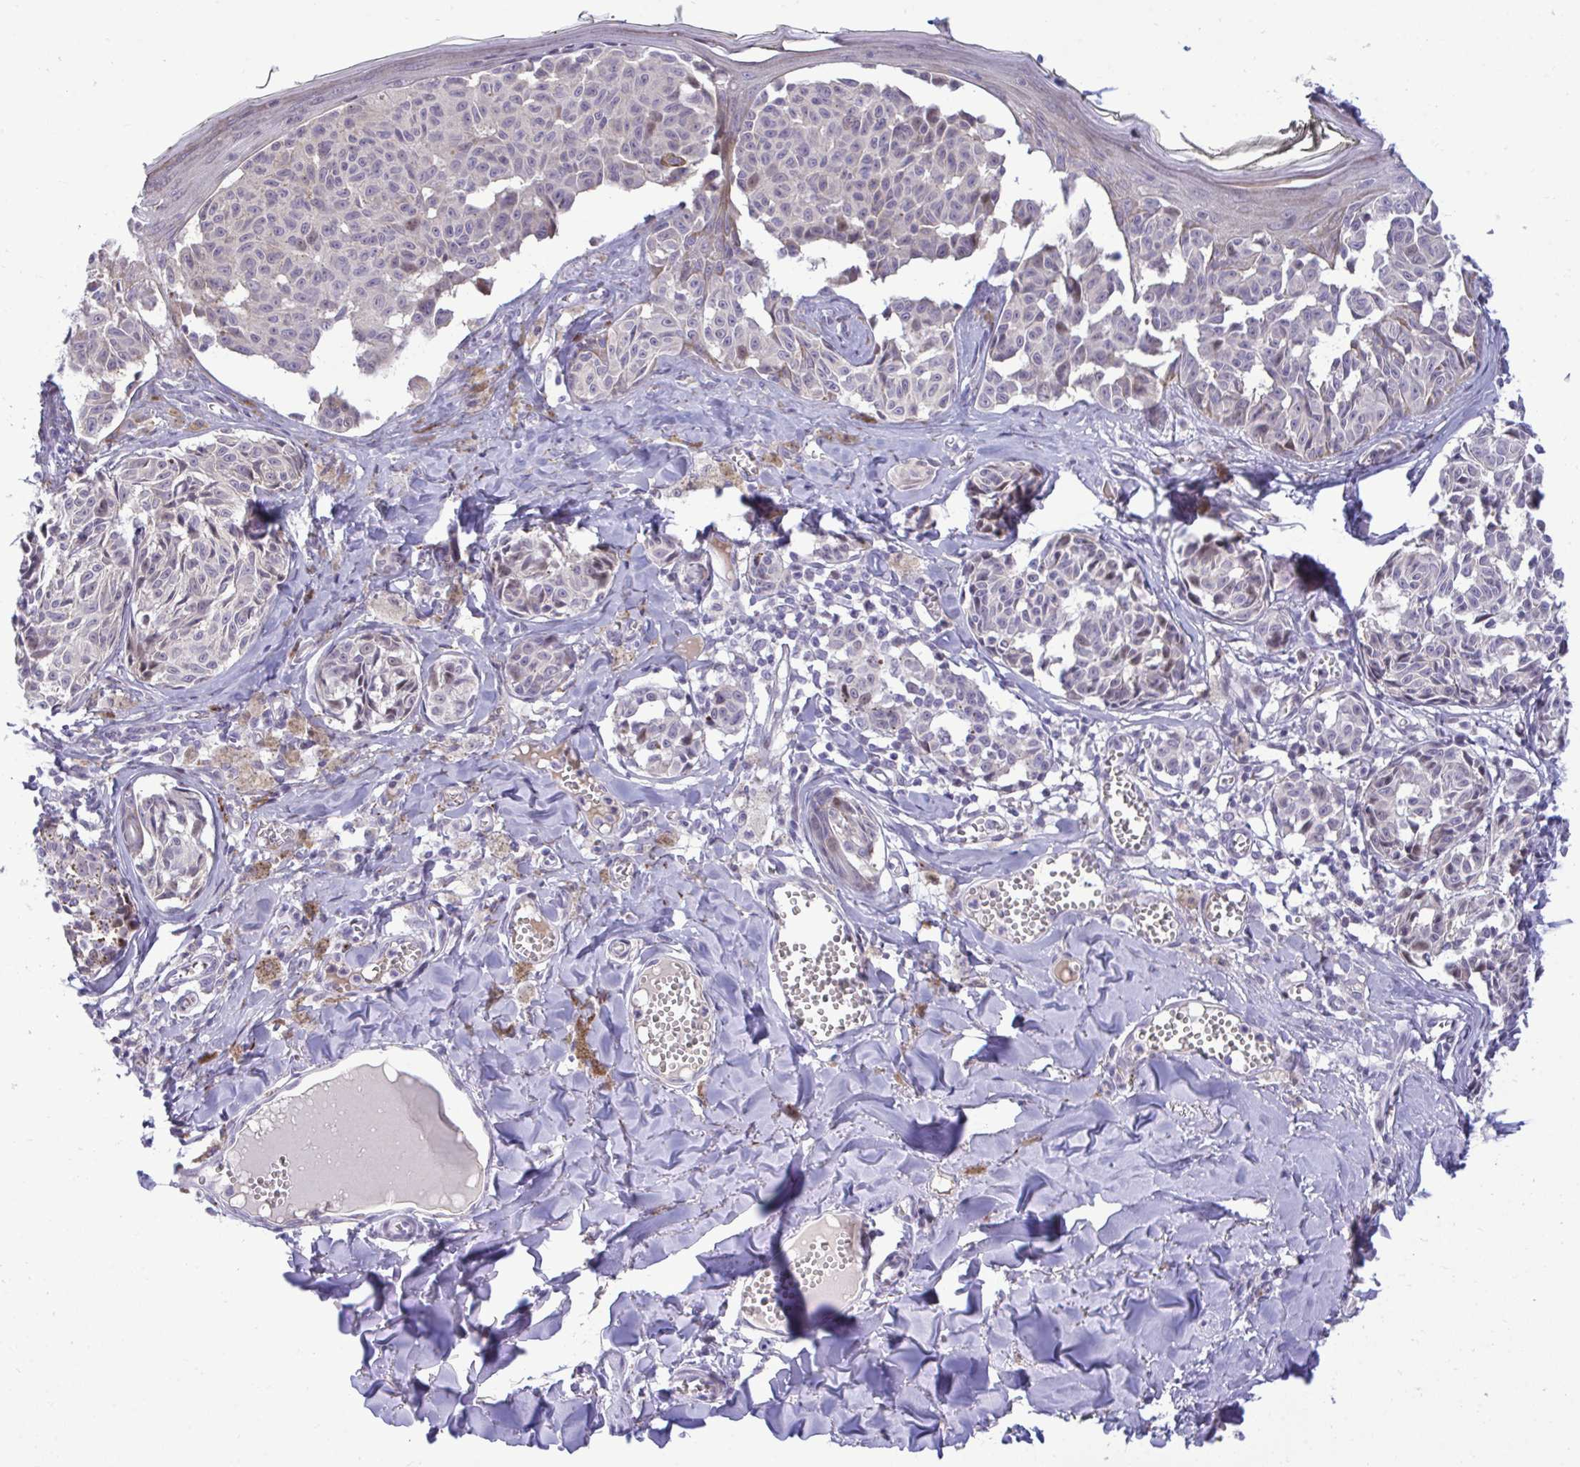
{"staining": {"intensity": "negative", "quantity": "none", "location": "none"}, "tissue": "melanoma", "cell_type": "Tumor cells", "image_type": "cancer", "snomed": [{"axis": "morphology", "description": "Malignant melanoma, NOS"}, {"axis": "topography", "description": "Skin"}], "caption": "Tumor cells are negative for protein expression in human melanoma.", "gene": "EPOP", "patient": {"sex": "female", "age": 43}}